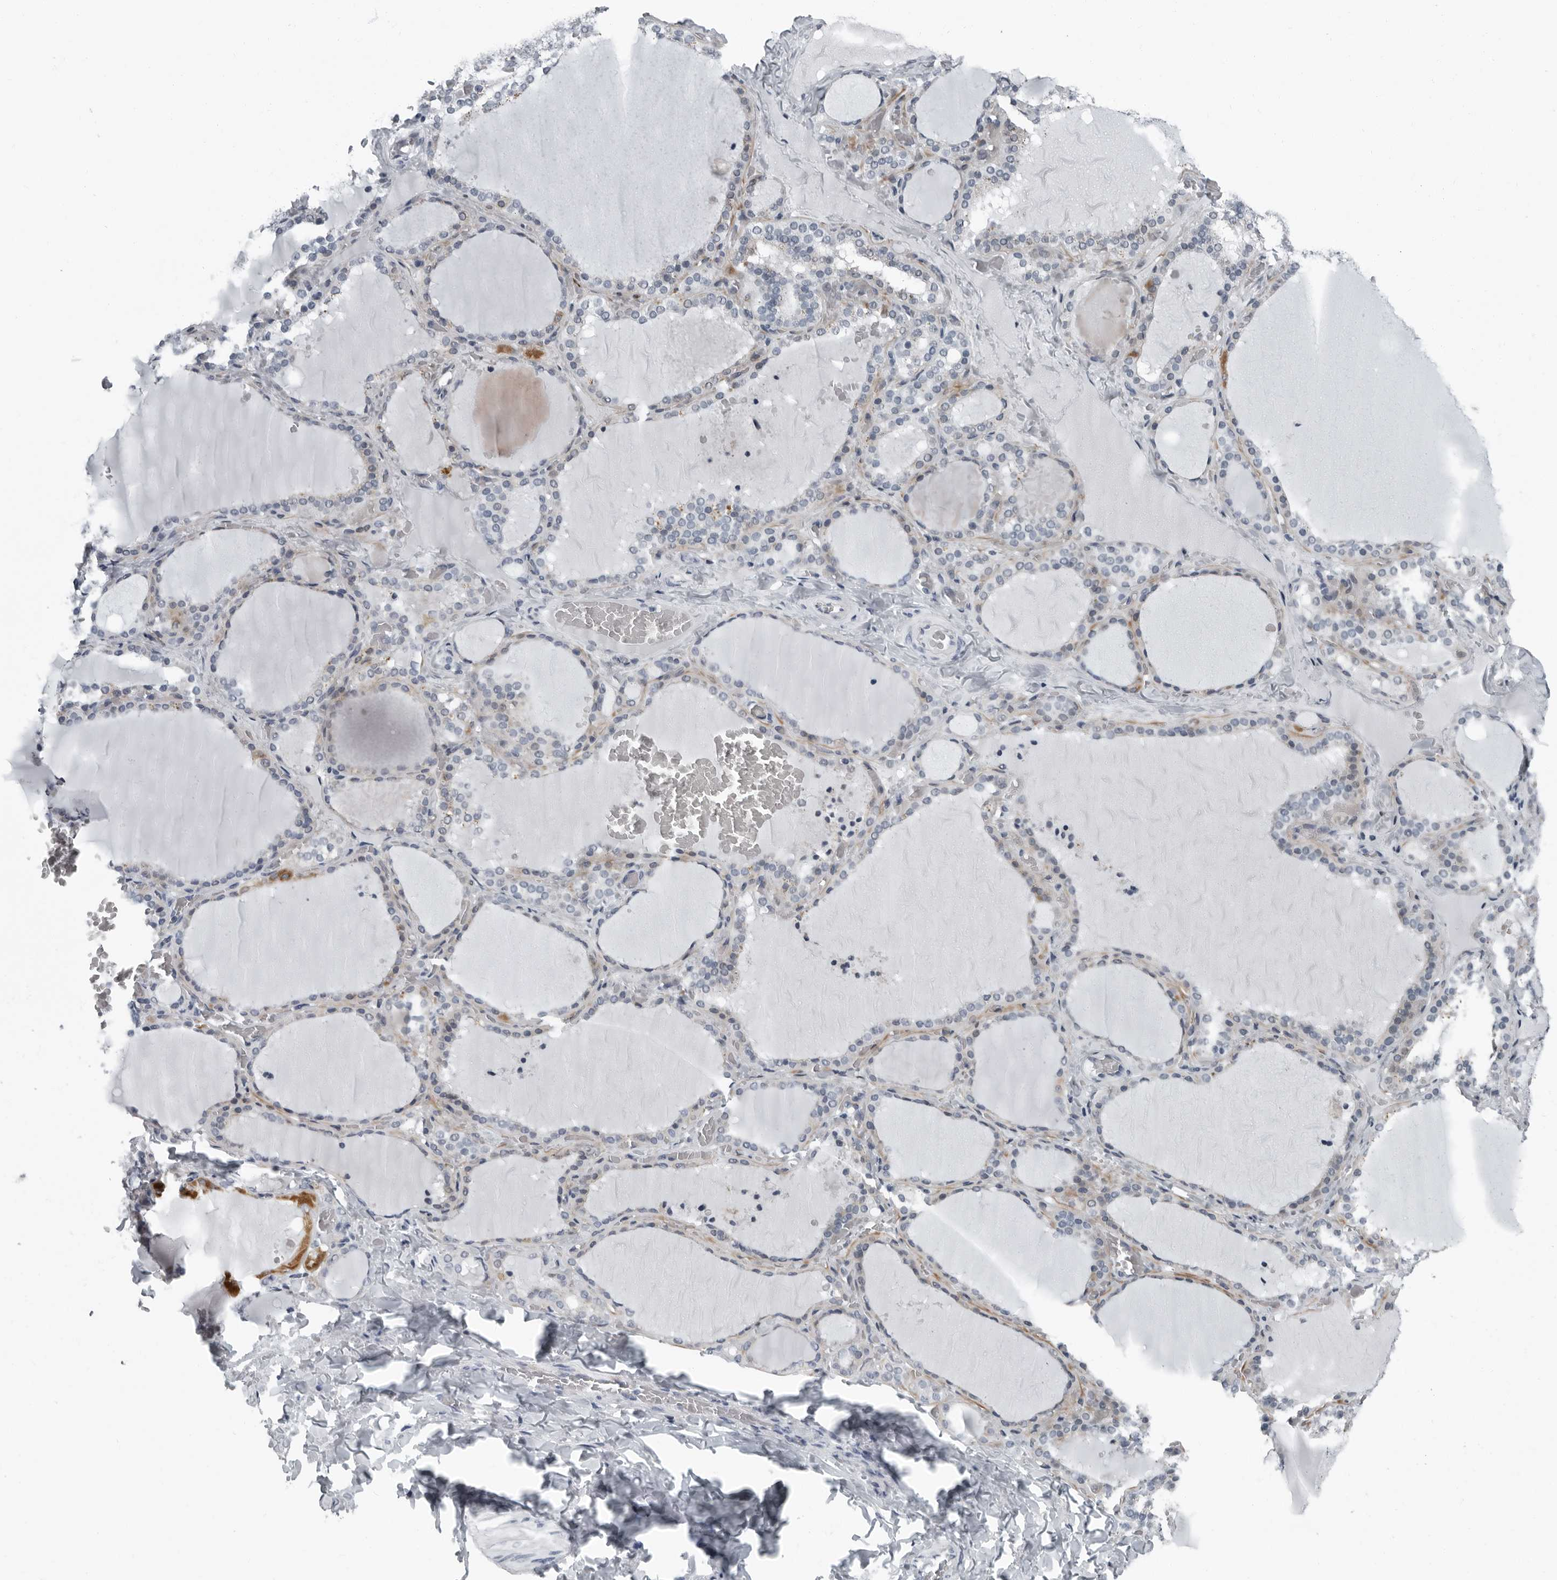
{"staining": {"intensity": "moderate", "quantity": "<25%", "location": "cytoplasmic/membranous"}, "tissue": "thyroid gland", "cell_type": "Glandular cells", "image_type": "normal", "snomed": [{"axis": "morphology", "description": "Normal tissue, NOS"}, {"axis": "topography", "description": "Thyroid gland"}], "caption": "This is a micrograph of IHC staining of unremarkable thyroid gland, which shows moderate positivity in the cytoplasmic/membranous of glandular cells.", "gene": "PDCD11", "patient": {"sex": "female", "age": 22}}